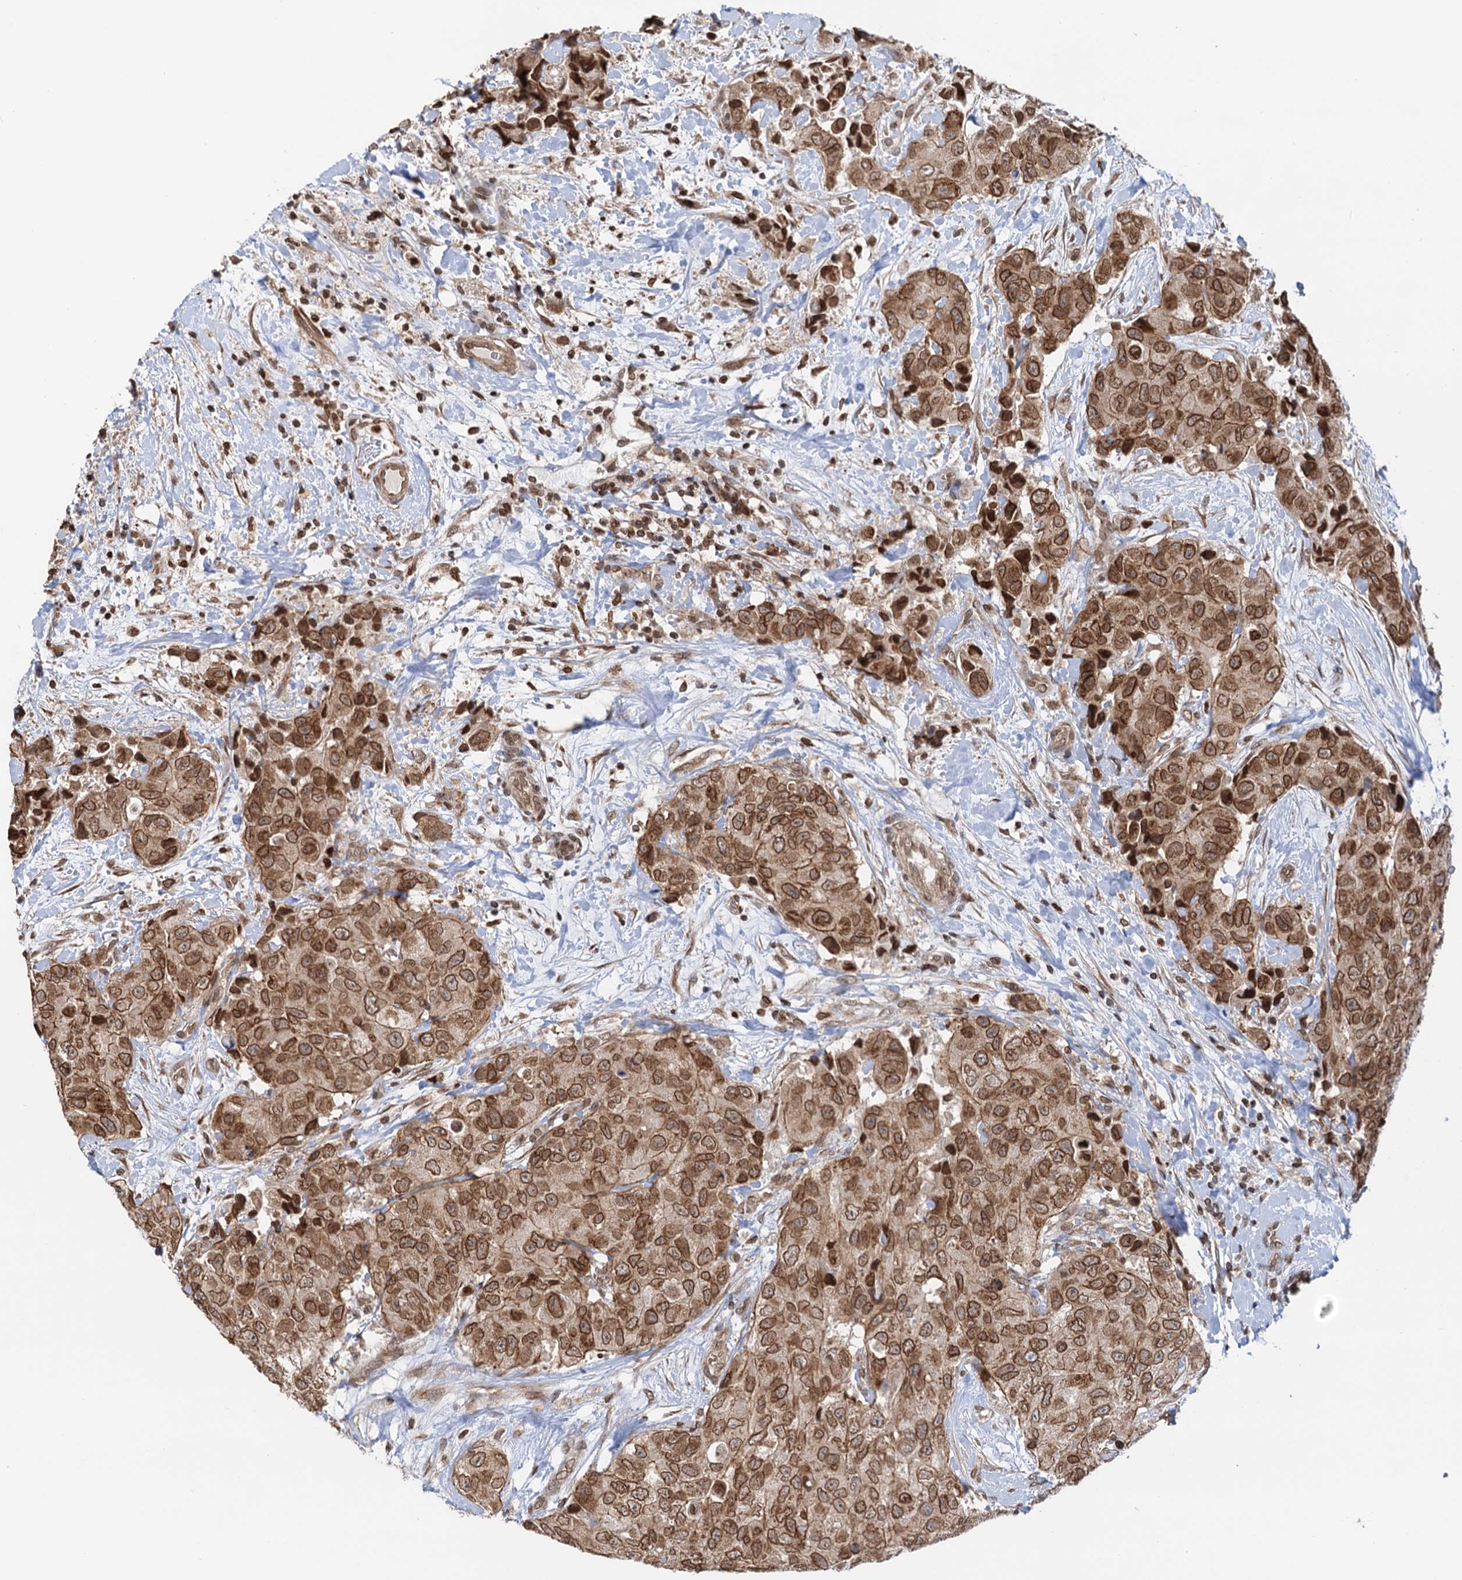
{"staining": {"intensity": "strong", "quantity": ">75%", "location": "cytoplasmic/membranous,nuclear"}, "tissue": "breast cancer", "cell_type": "Tumor cells", "image_type": "cancer", "snomed": [{"axis": "morphology", "description": "Duct carcinoma"}, {"axis": "topography", "description": "Breast"}], "caption": "Intraductal carcinoma (breast) stained for a protein displays strong cytoplasmic/membranous and nuclear positivity in tumor cells.", "gene": "ZC3H13", "patient": {"sex": "female", "age": 62}}